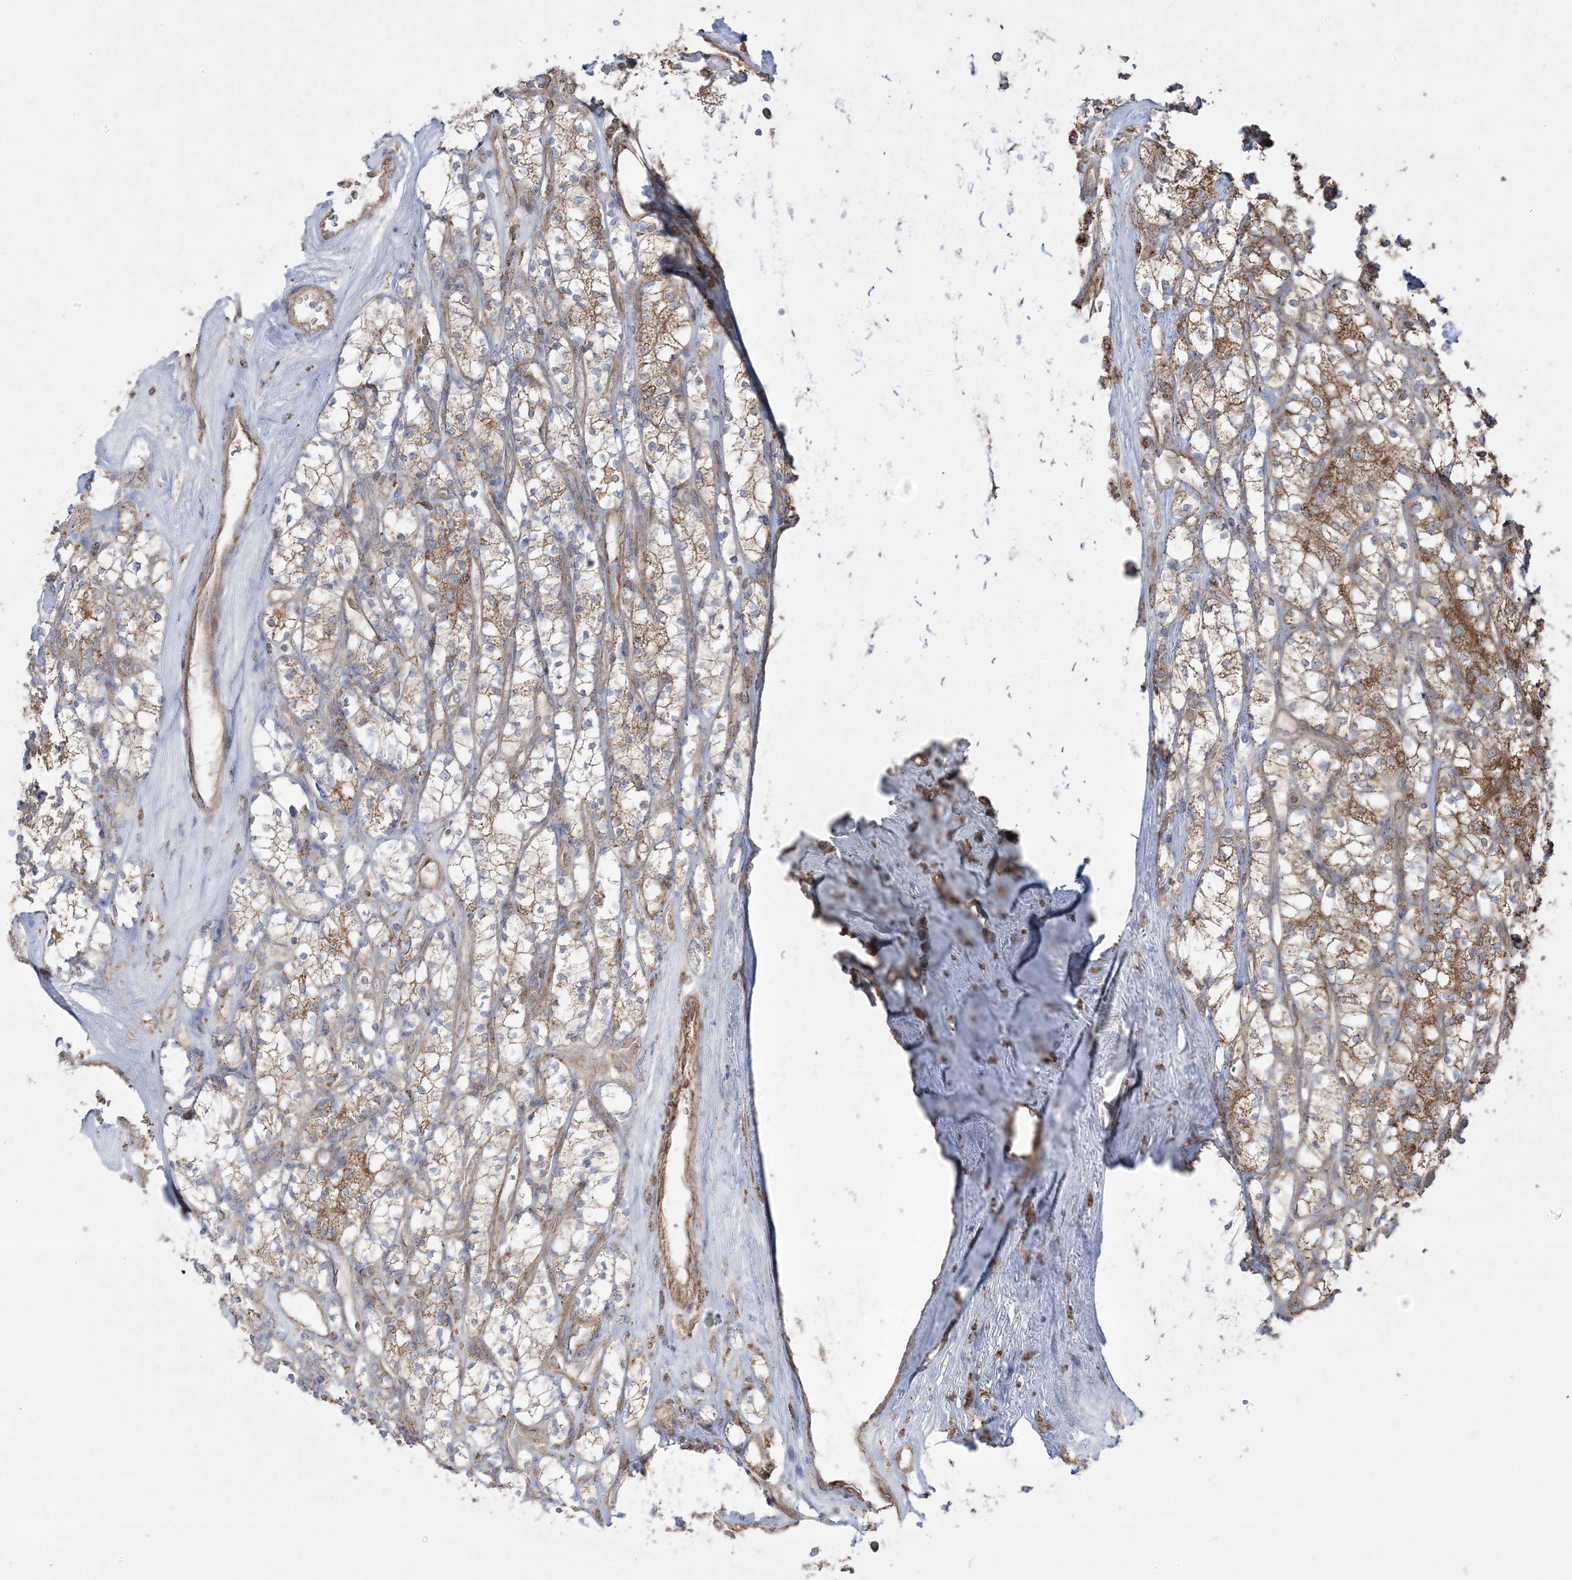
{"staining": {"intensity": "moderate", "quantity": ">75%", "location": "cytoplasmic/membranous"}, "tissue": "renal cancer", "cell_type": "Tumor cells", "image_type": "cancer", "snomed": [{"axis": "morphology", "description": "Adenocarcinoma, NOS"}, {"axis": "topography", "description": "Kidney"}], "caption": "Moderate cytoplasmic/membranous positivity is present in about >75% of tumor cells in adenocarcinoma (renal). The staining was performed using DAB, with brown indicating positive protein expression. Nuclei are stained blue with hematoxylin.", "gene": "CLUAP1", "patient": {"sex": "male", "age": 77}}